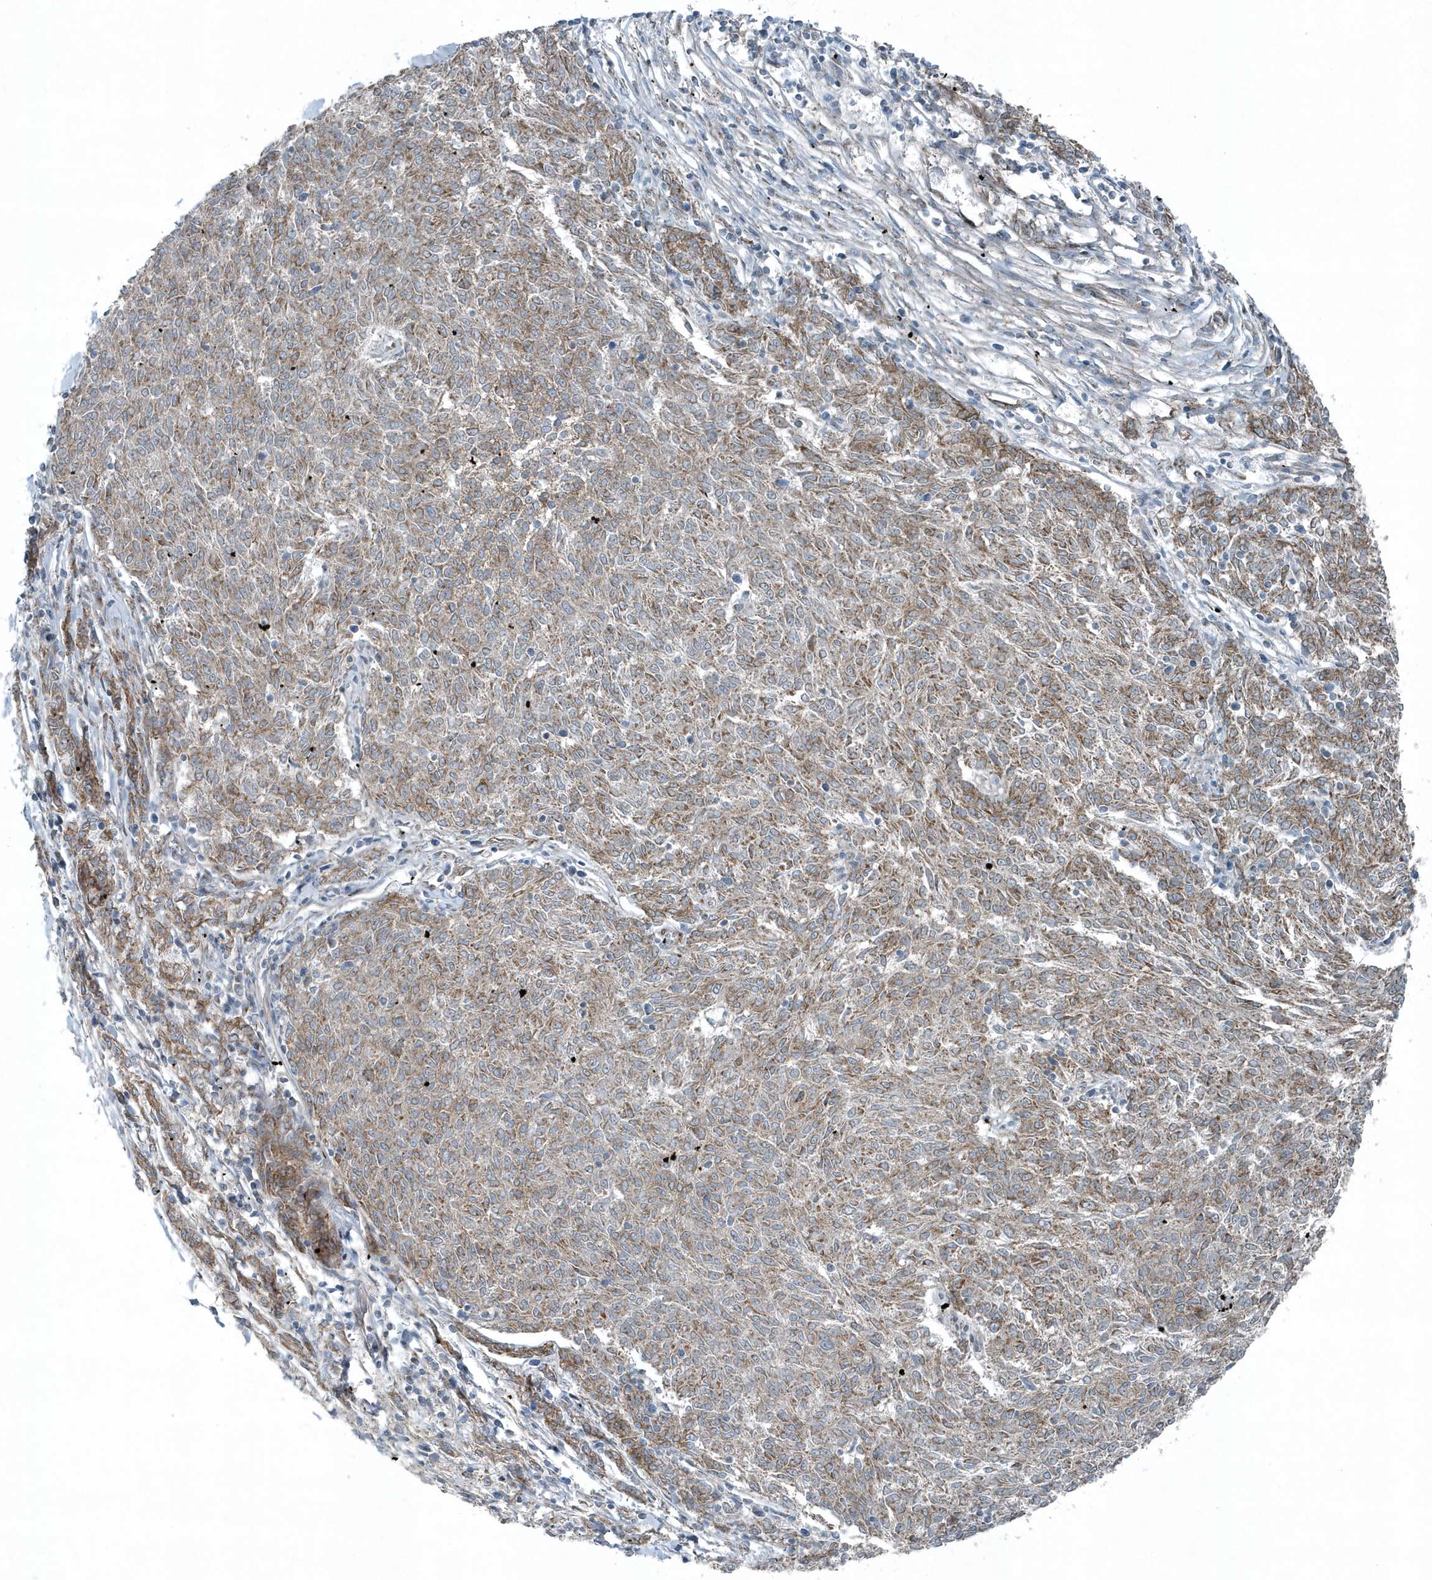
{"staining": {"intensity": "moderate", "quantity": ">75%", "location": "cytoplasmic/membranous"}, "tissue": "melanoma", "cell_type": "Tumor cells", "image_type": "cancer", "snomed": [{"axis": "morphology", "description": "Malignant melanoma, NOS"}, {"axis": "topography", "description": "Skin"}], "caption": "IHC of human melanoma reveals medium levels of moderate cytoplasmic/membranous positivity in approximately >75% of tumor cells.", "gene": "GCC2", "patient": {"sex": "female", "age": 72}}